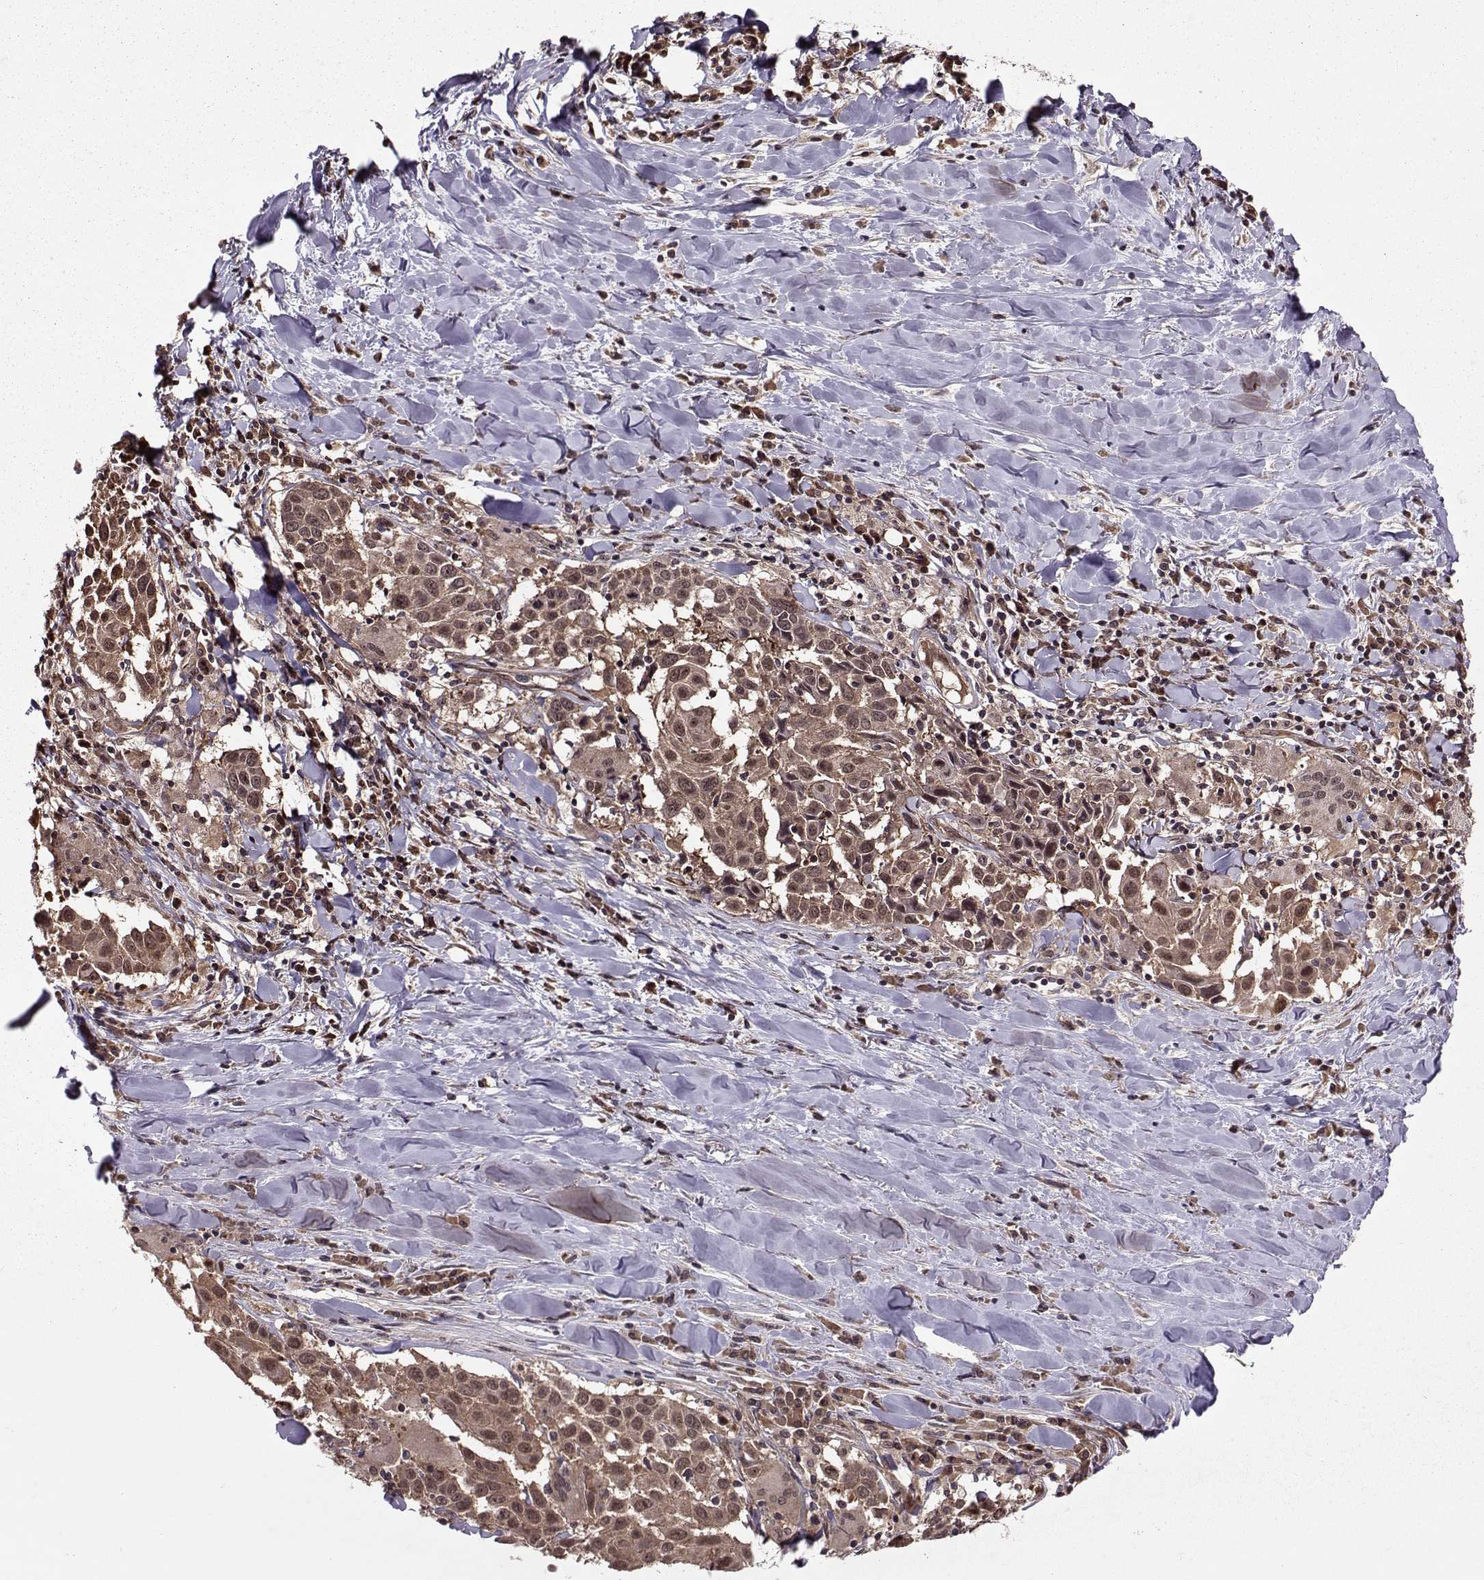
{"staining": {"intensity": "moderate", "quantity": "25%-75%", "location": "cytoplasmic/membranous,nuclear"}, "tissue": "lung cancer", "cell_type": "Tumor cells", "image_type": "cancer", "snomed": [{"axis": "morphology", "description": "Squamous cell carcinoma, NOS"}, {"axis": "topography", "description": "Lung"}], "caption": "Tumor cells exhibit moderate cytoplasmic/membranous and nuclear positivity in approximately 25%-75% of cells in squamous cell carcinoma (lung). (Brightfield microscopy of DAB IHC at high magnification).", "gene": "PPP2R2A", "patient": {"sex": "male", "age": 57}}